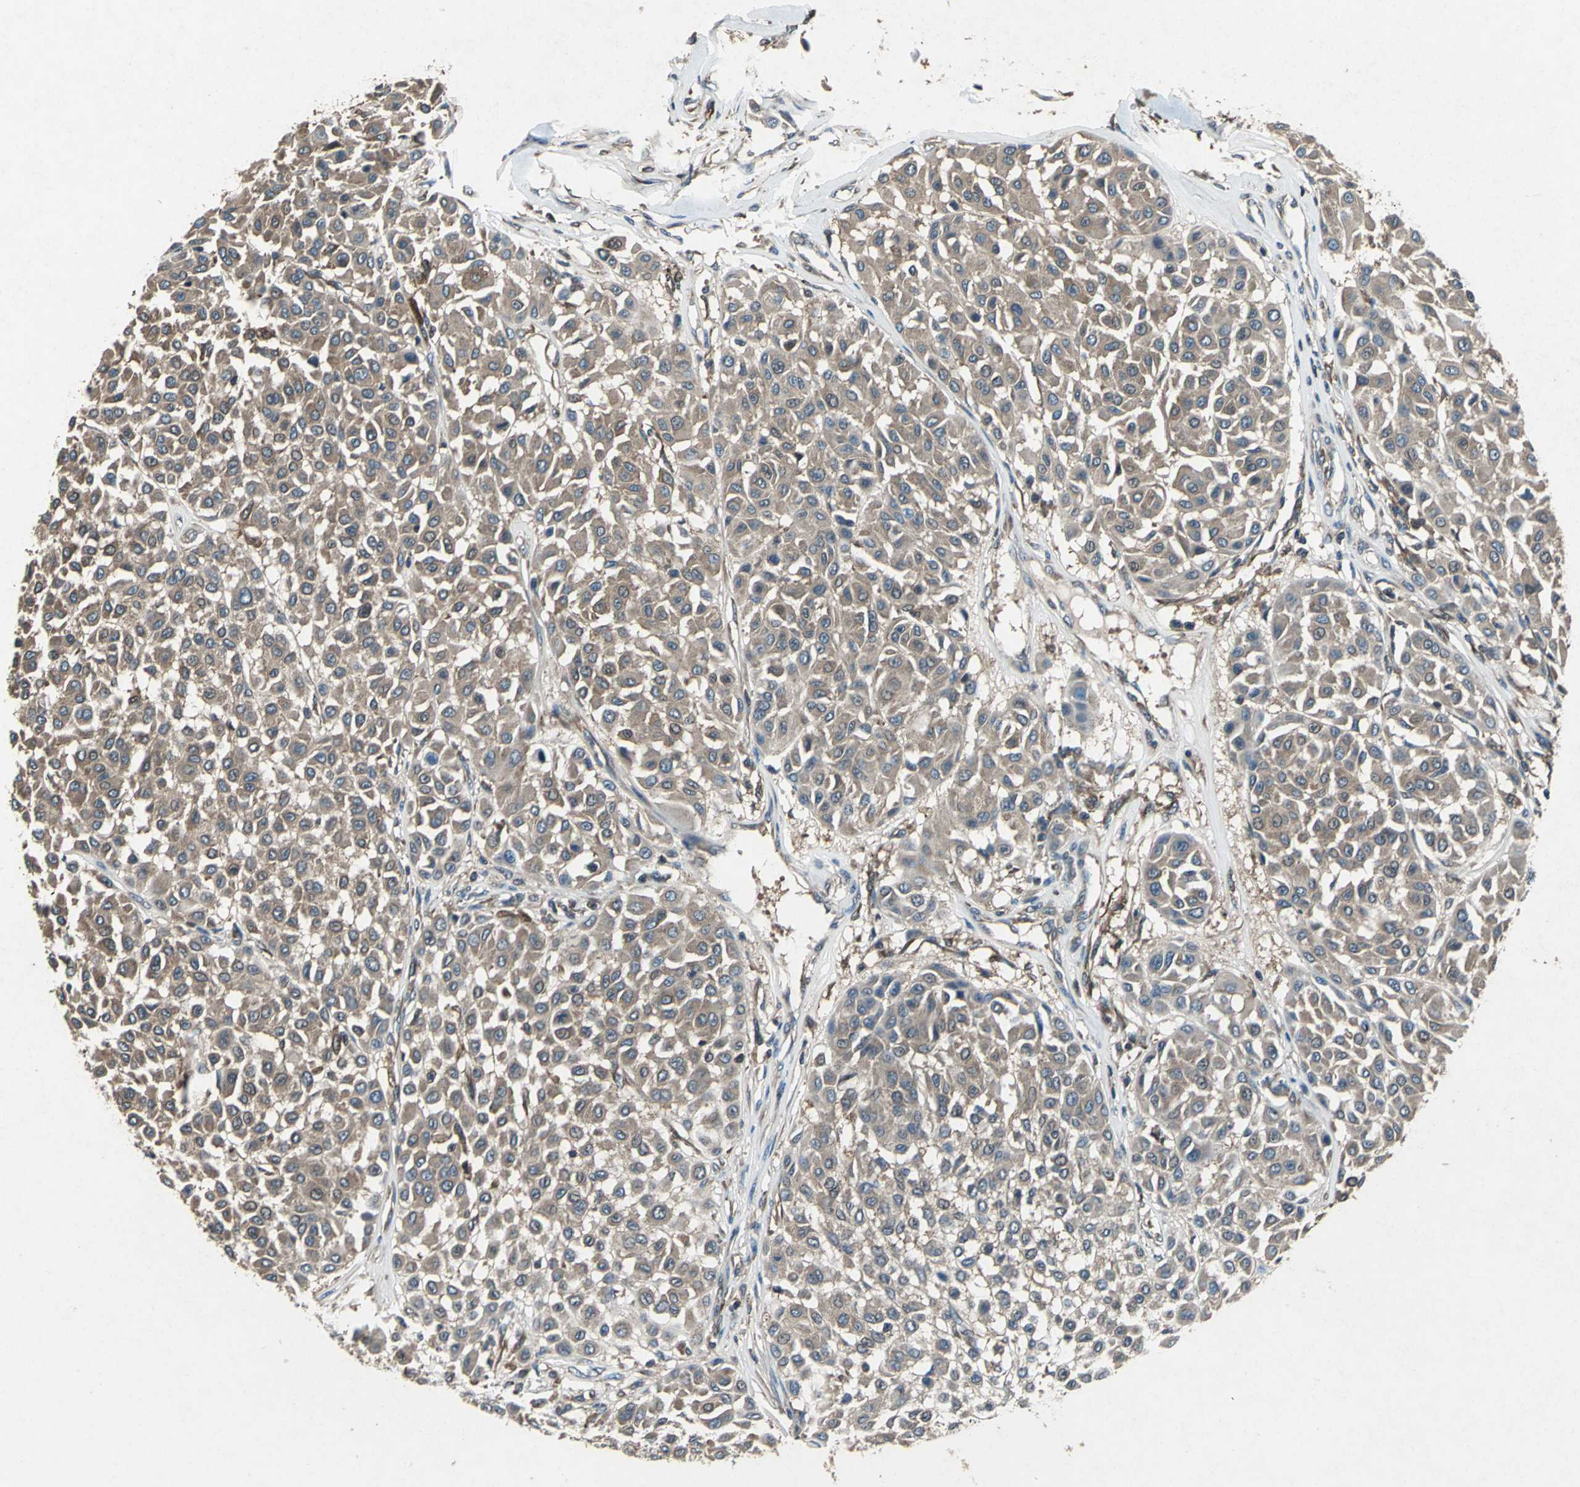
{"staining": {"intensity": "moderate", "quantity": ">75%", "location": "cytoplasmic/membranous"}, "tissue": "melanoma", "cell_type": "Tumor cells", "image_type": "cancer", "snomed": [{"axis": "morphology", "description": "Malignant melanoma, Metastatic site"}, {"axis": "topography", "description": "Soft tissue"}], "caption": "Immunohistochemistry (DAB) staining of melanoma demonstrates moderate cytoplasmic/membranous protein staining in about >75% of tumor cells. The staining is performed using DAB (3,3'-diaminobenzidine) brown chromogen to label protein expression. The nuclei are counter-stained blue using hematoxylin.", "gene": "CAPN1", "patient": {"sex": "male", "age": 41}}